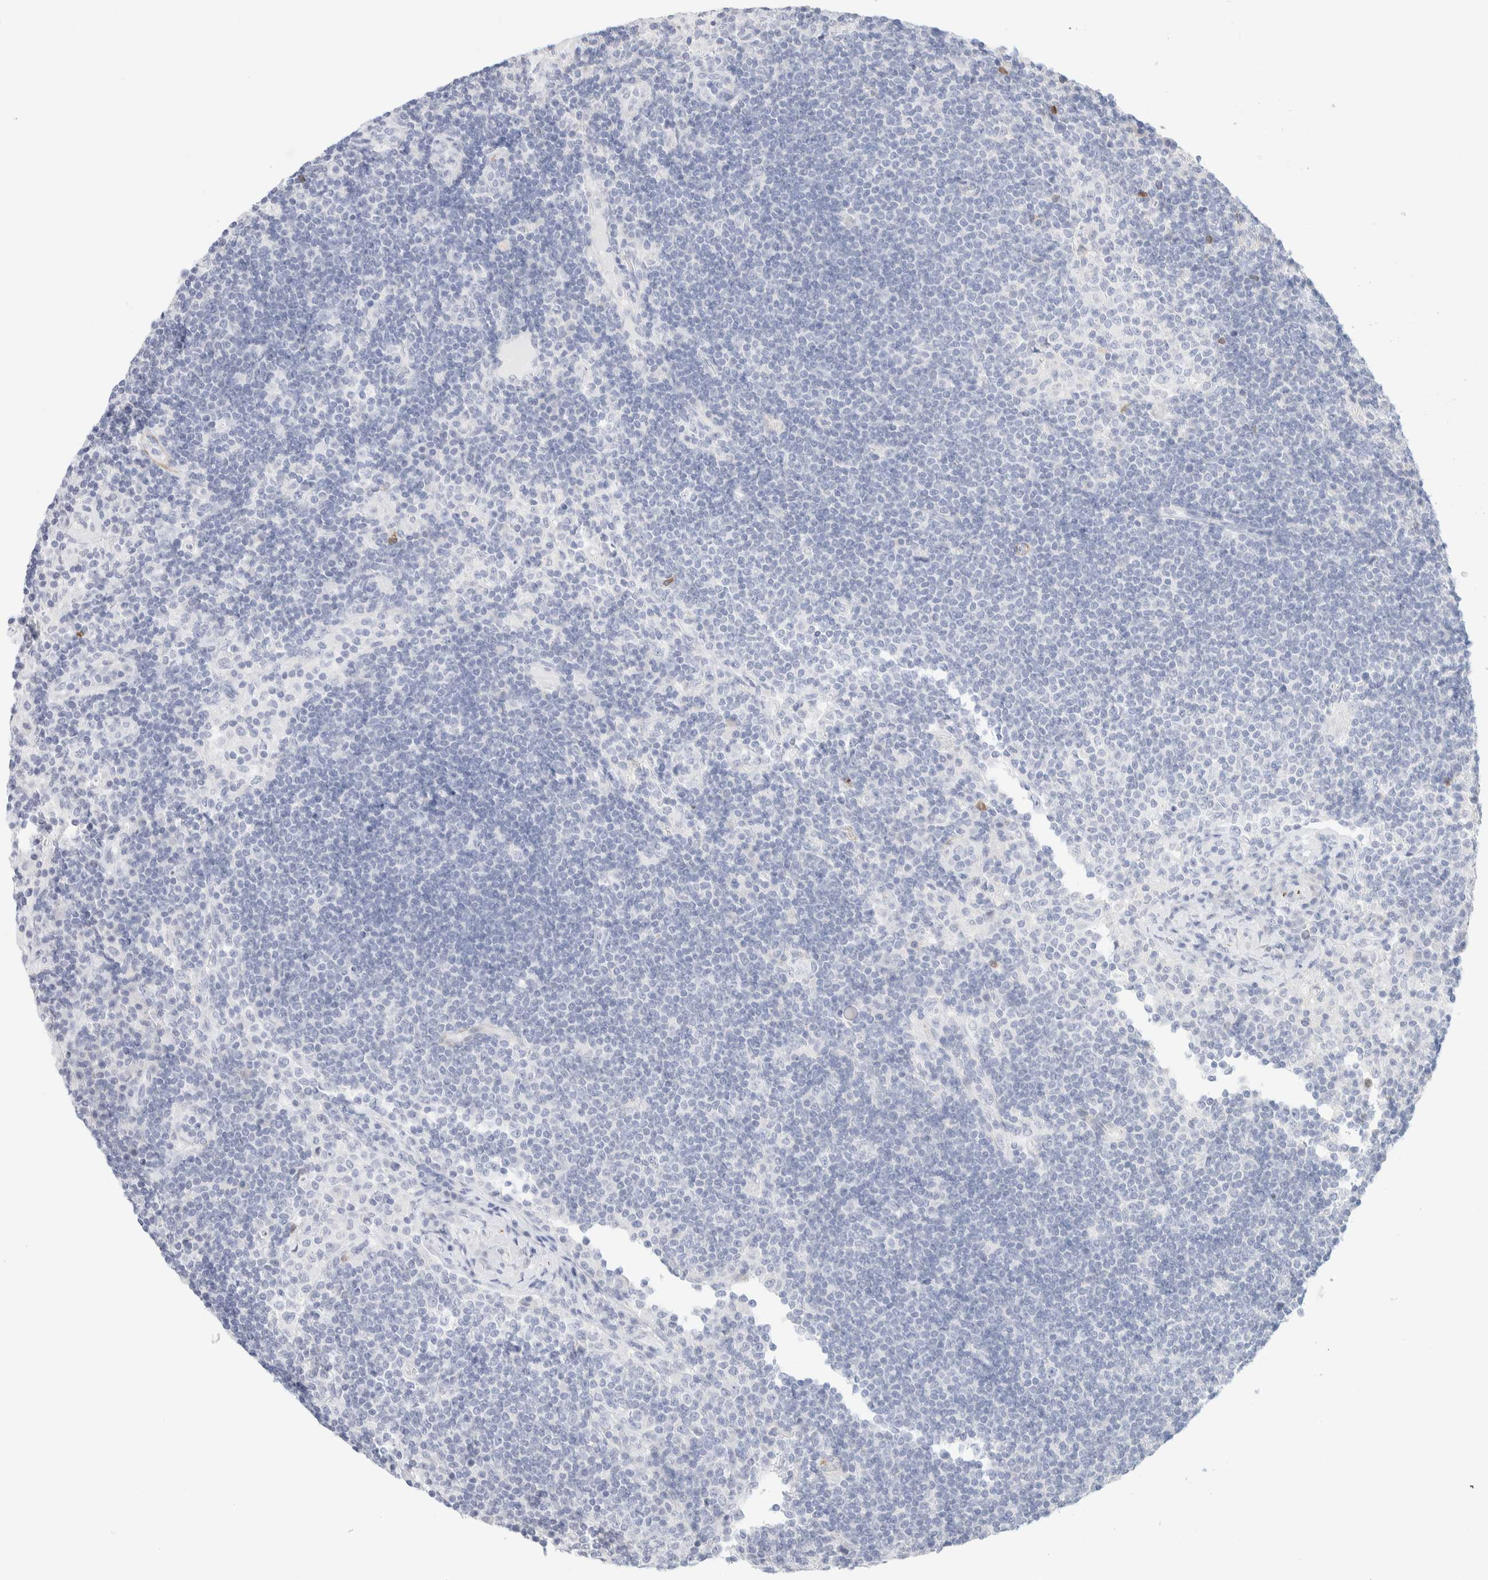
{"staining": {"intensity": "negative", "quantity": "none", "location": "none"}, "tissue": "lymph node", "cell_type": "Germinal center cells", "image_type": "normal", "snomed": [{"axis": "morphology", "description": "Normal tissue, NOS"}, {"axis": "topography", "description": "Lymph node"}], "caption": "Immunohistochemistry of normal human lymph node shows no expression in germinal center cells.", "gene": "AFMID", "patient": {"sex": "female", "age": 53}}